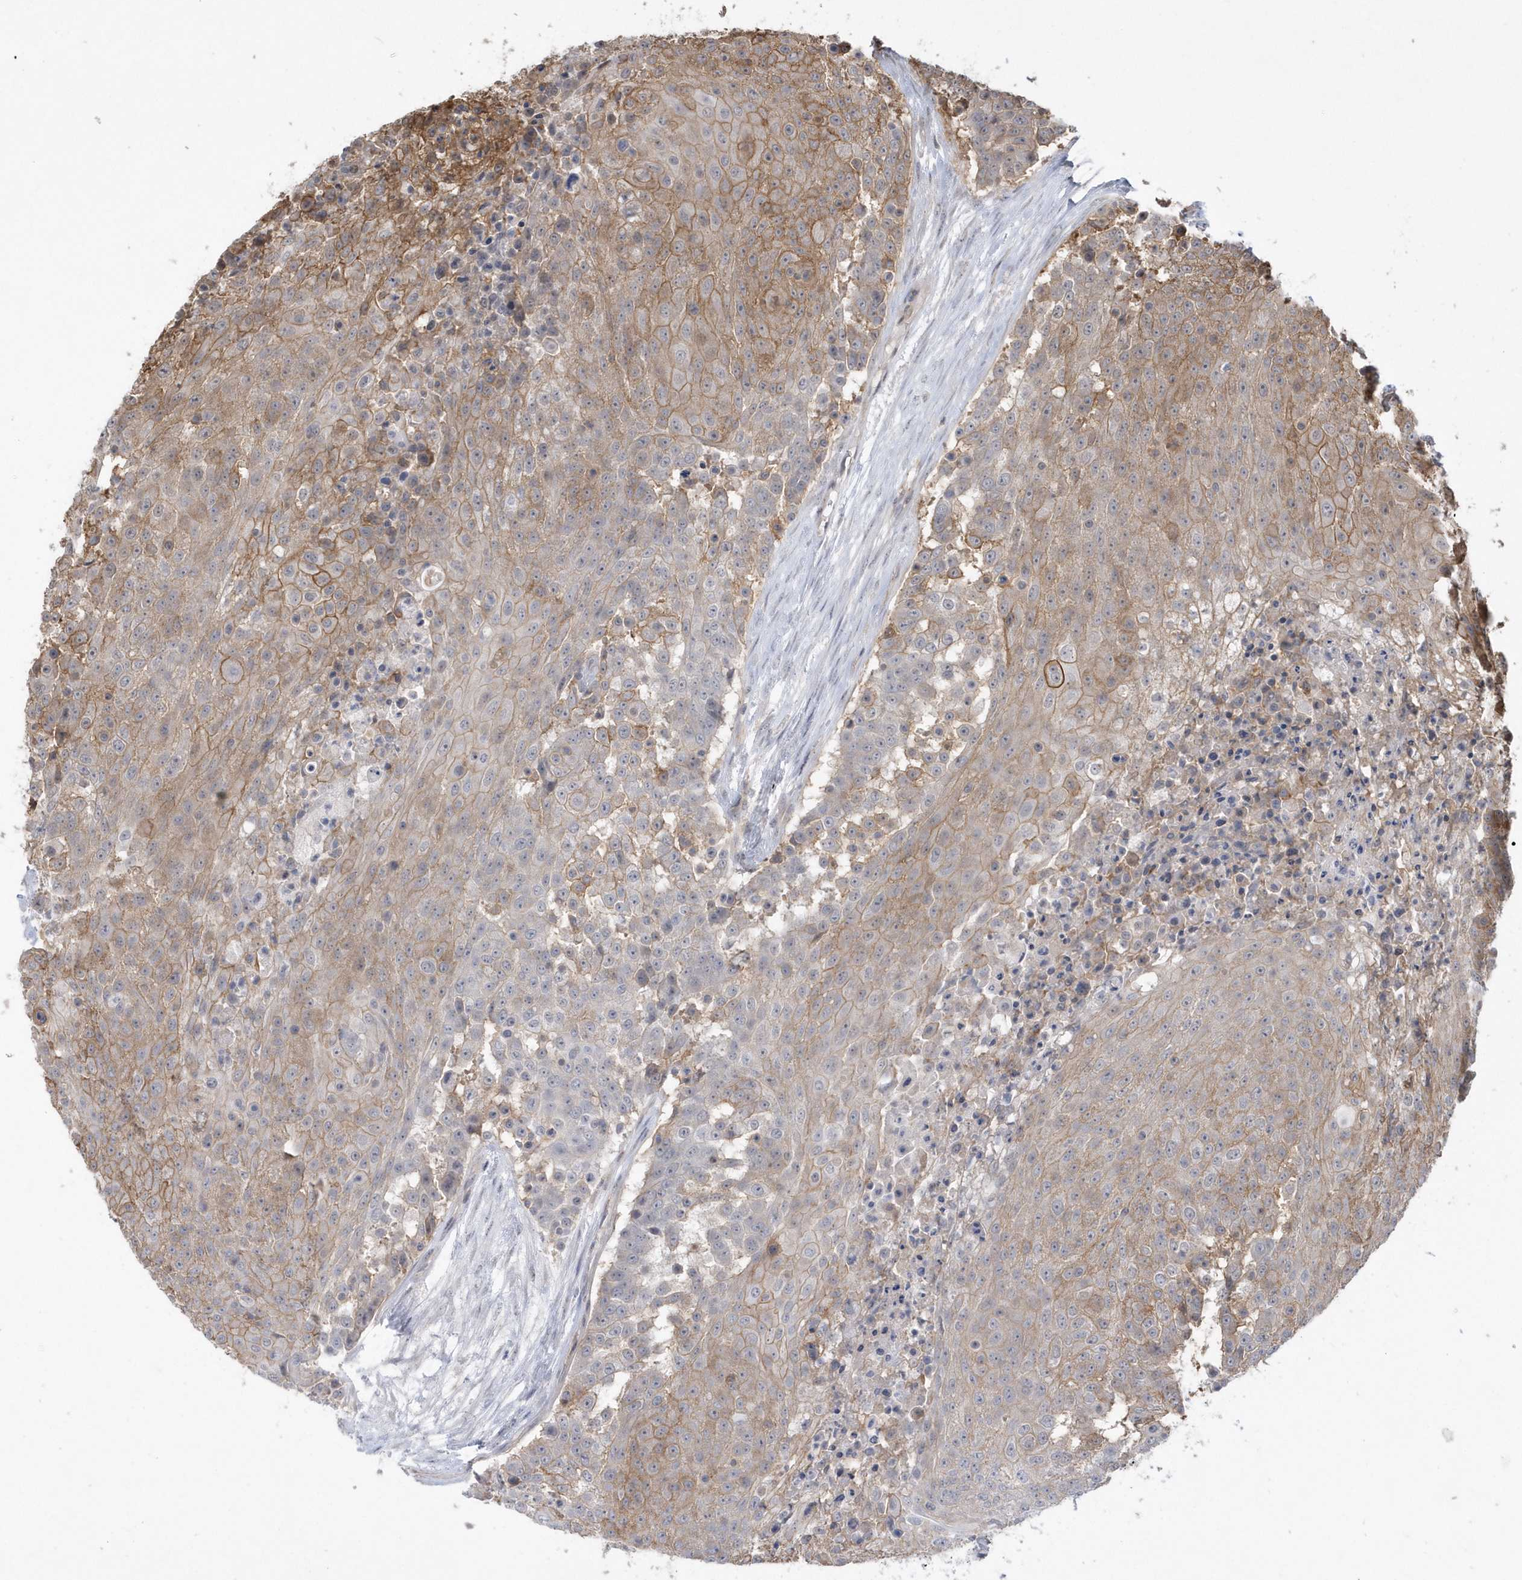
{"staining": {"intensity": "moderate", "quantity": "25%-75%", "location": "cytoplasmic/membranous"}, "tissue": "urothelial cancer", "cell_type": "Tumor cells", "image_type": "cancer", "snomed": [{"axis": "morphology", "description": "Urothelial carcinoma, High grade"}, {"axis": "topography", "description": "Urinary bladder"}], "caption": "A medium amount of moderate cytoplasmic/membranous positivity is present in about 25%-75% of tumor cells in high-grade urothelial carcinoma tissue.", "gene": "CRIP3", "patient": {"sex": "female", "age": 63}}